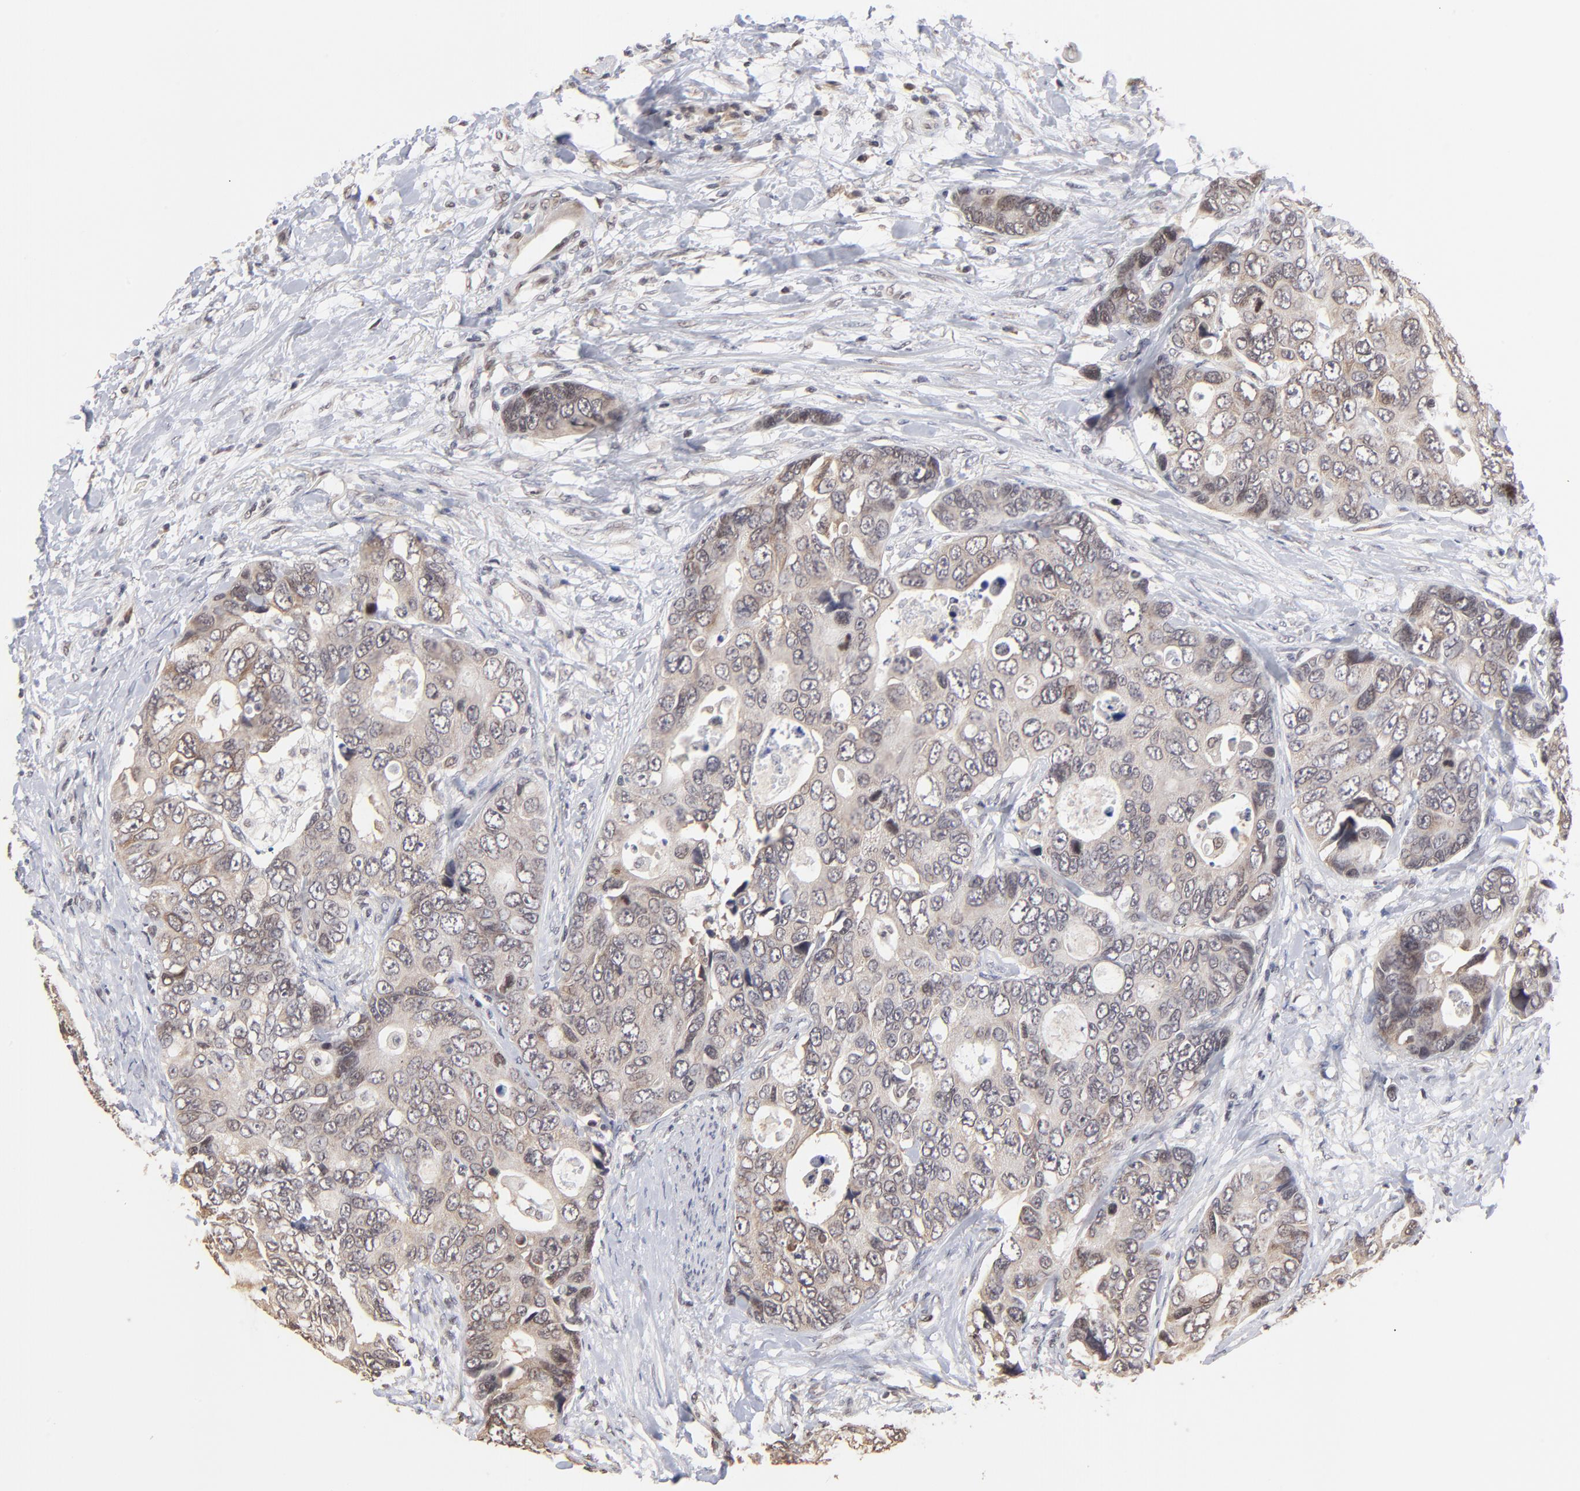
{"staining": {"intensity": "weak", "quantity": ">75%", "location": "cytoplasmic/membranous"}, "tissue": "colorectal cancer", "cell_type": "Tumor cells", "image_type": "cancer", "snomed": [{"axis": "morphology", "description": "Adenocarcinoma, NOS"}, {"axis": "topography", "description": "Rectum"}], "caption": "Colorectal cancer tissue reveals weak cytoplasmic/membranous staining in approximately >75% of tumor cells, visualized by immunohistochemistry. Using DAB (3,3'-diaminobenzidine) (brown) and hematoxylin (blue) stains, captured at high magnification using brightfield microscopy.", "gene": "BRPF1", "patient": {"sex": "female", "age": 67}}